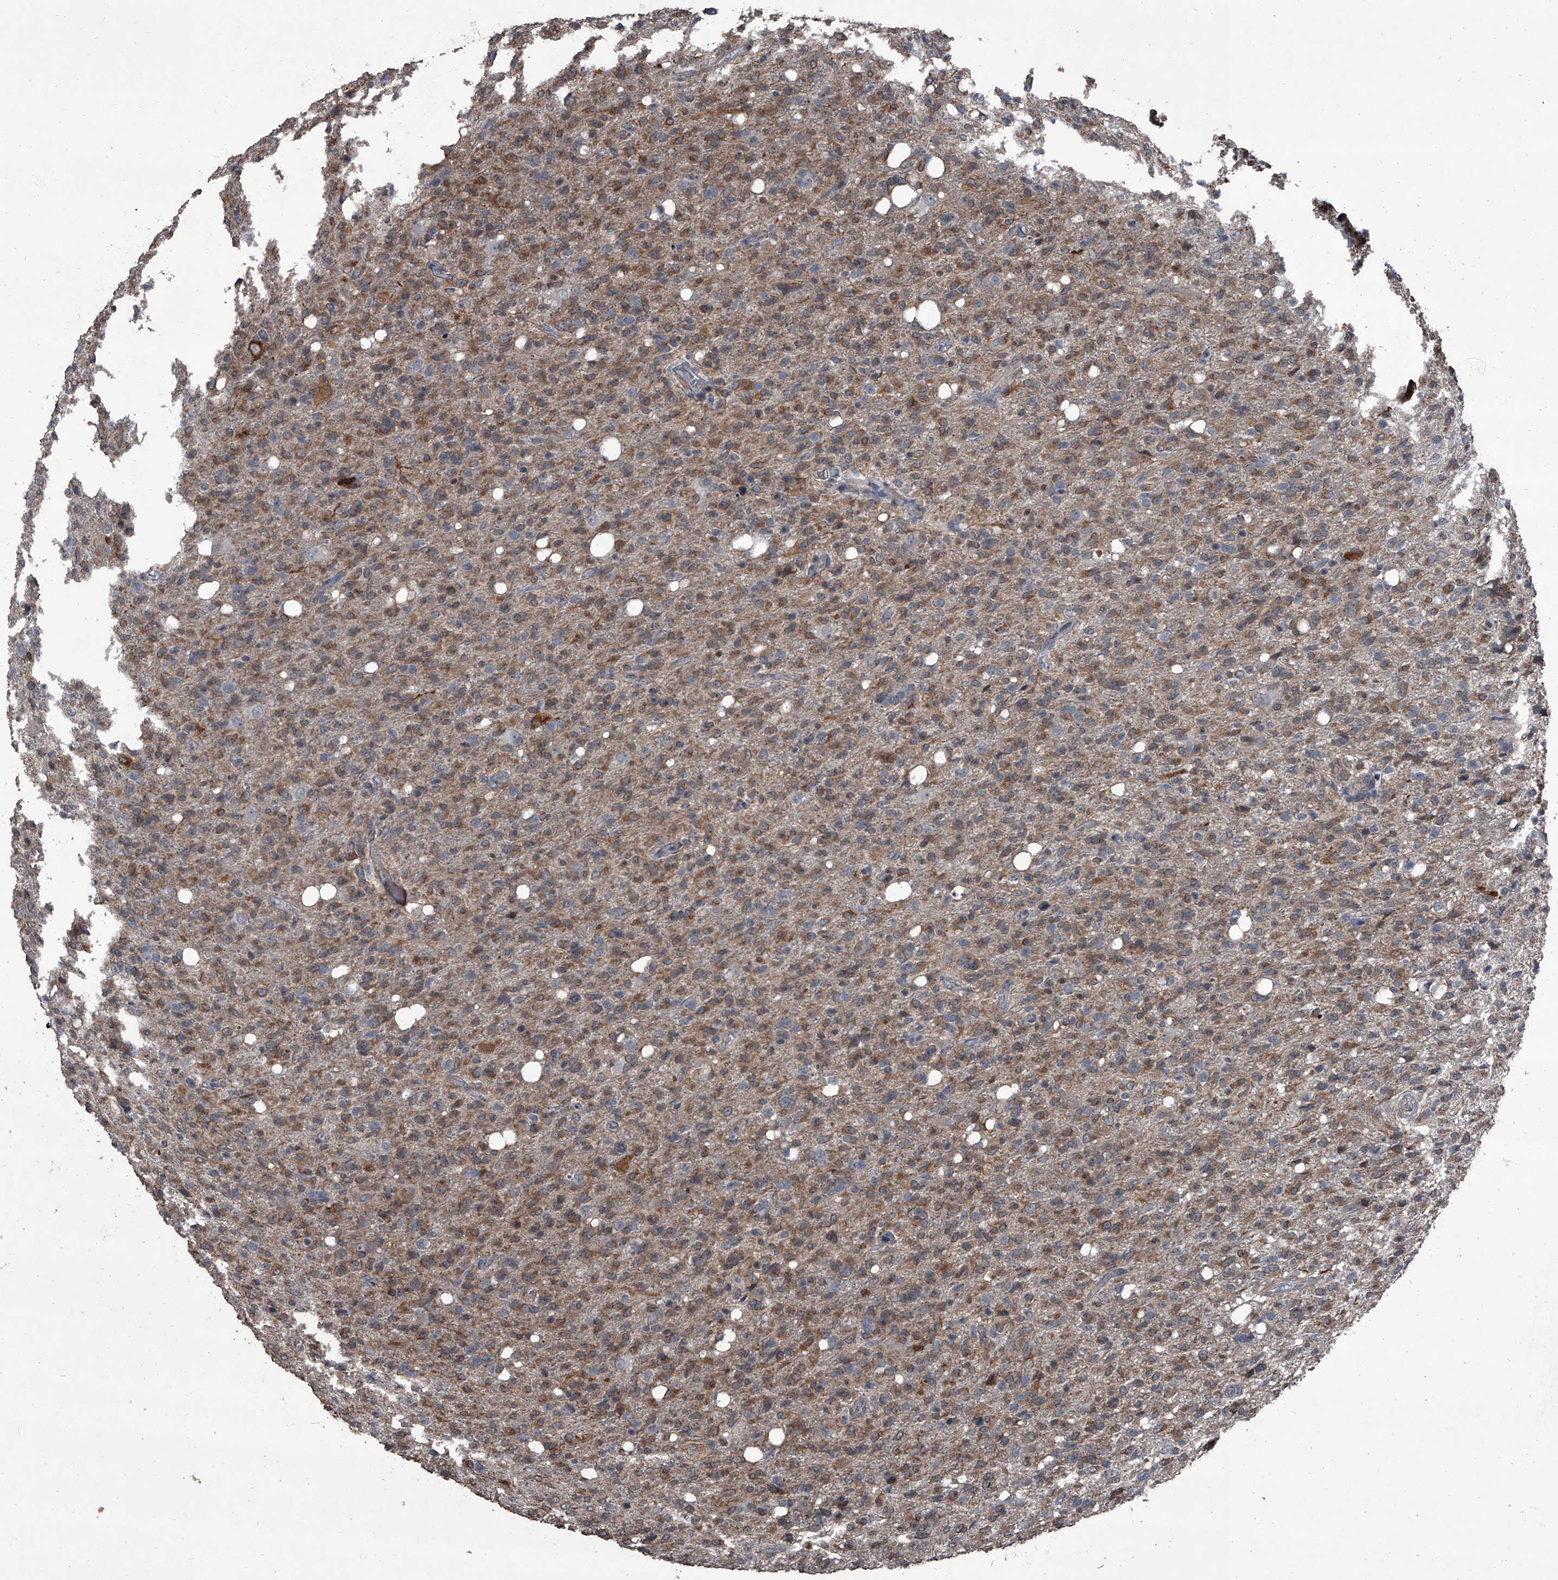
{"staining": {"intensity": "moderate", "quantity": "25%-75%", "location": "cytoplasmic/membranous"}, "tissue": "glioma", "cell_type": "Tumor cells", "image_type": "cancer", "snomed": [{"axis": "morphology", "description": "Glioma, malignant, High grade"}, {"axis": "topography", "description": "Brain"}], "caption": "Malignant high-grade glioma stained for a protein demonstrates moderate cytoplasmic/membranous positivity in tumor cells.", "gene": "OARD1", "patient": {"sex": "female", "age": 57}}